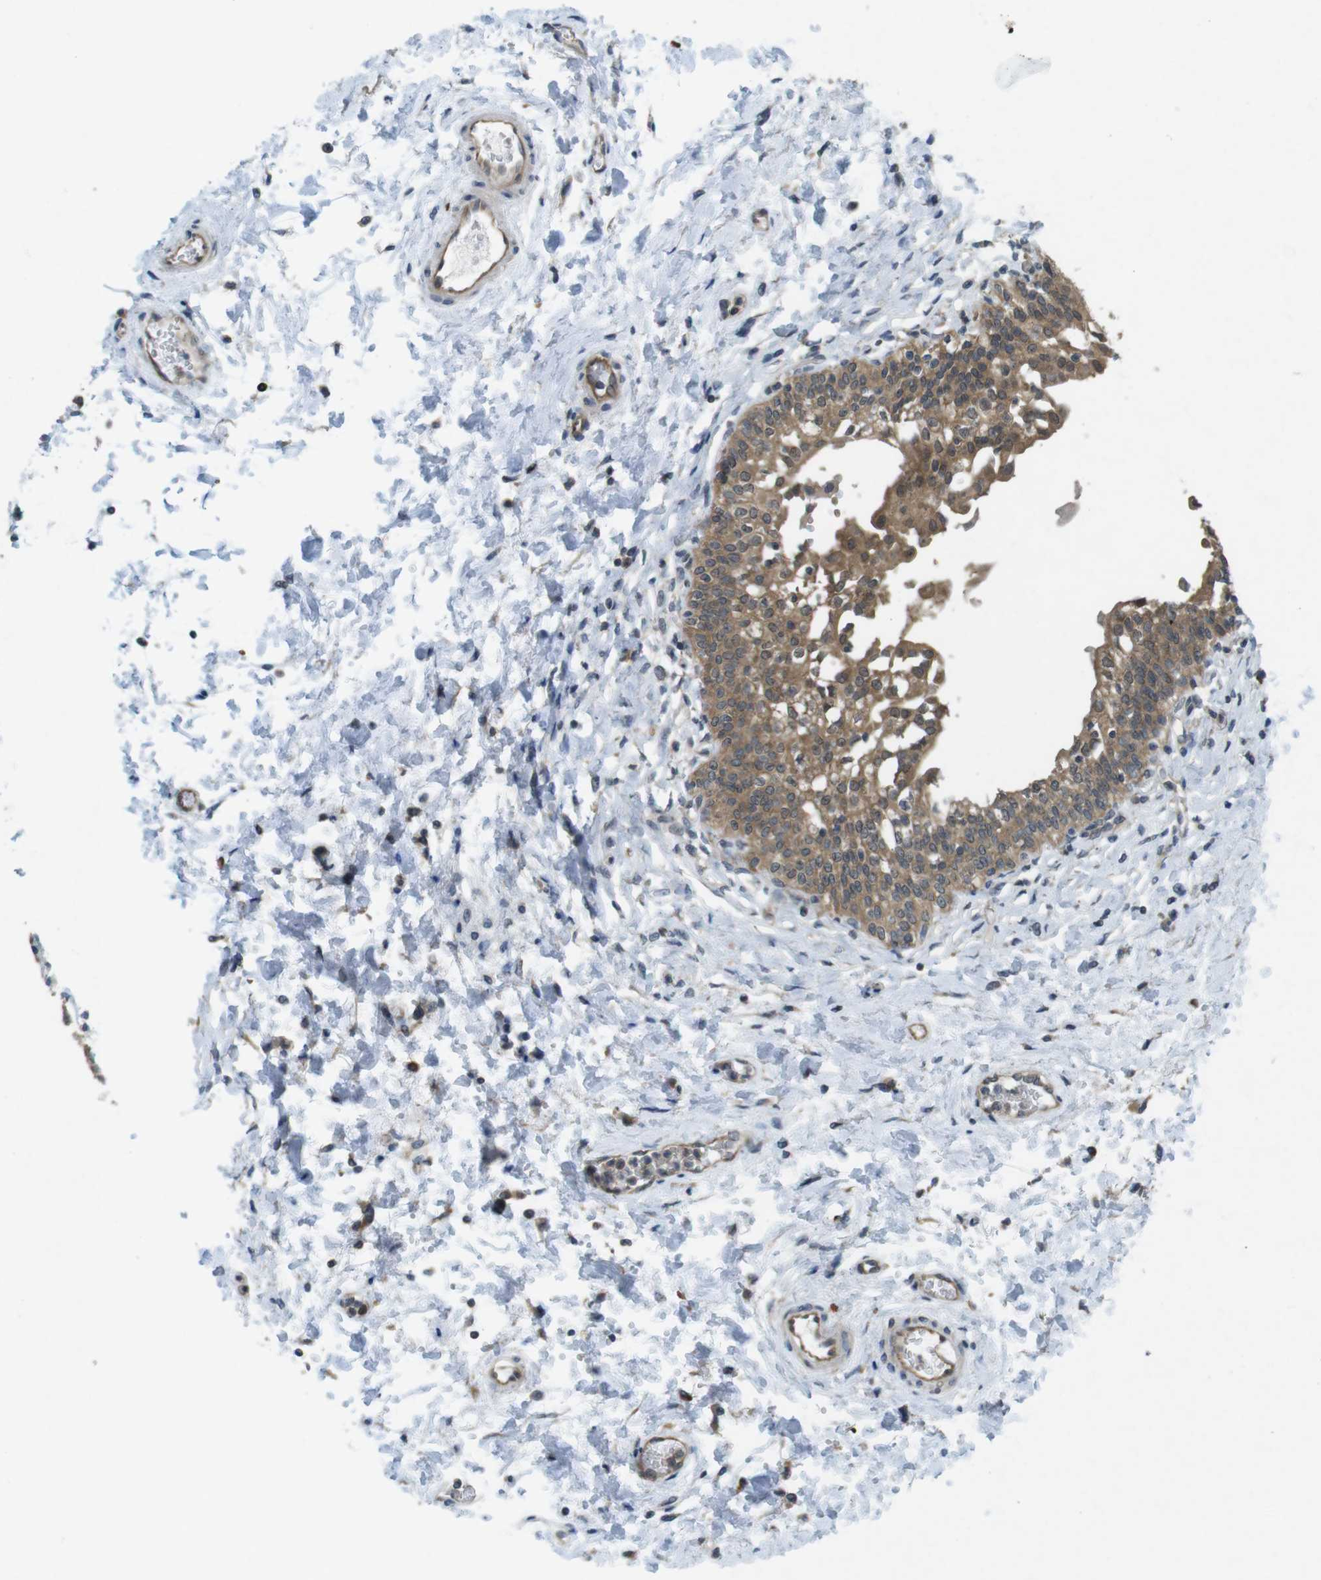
{"staining": {"intensity": "moderate", "quantity": ">75%", "location": "cytoplasmic/membranous"}, "tissue": "urinary bladder", "cell_type": "Urothelial cells", "image_type": "normal", "snomed": [{"axis": "morphology", "description": "Normal tissue, NOS"}, {"axis": "topography", "description": "Urinary bladder"}], "caption": "IHC of normal urinary bladder exhibits medium levels of moderate cytoplasmic/membranous positivity in approximately >75% of urothelial cells. (brown staining indicates protein expression, while blue staining denotes nuclei).", "gene": "SUGT1", "patient": {"sex": "male", "age": 55}}